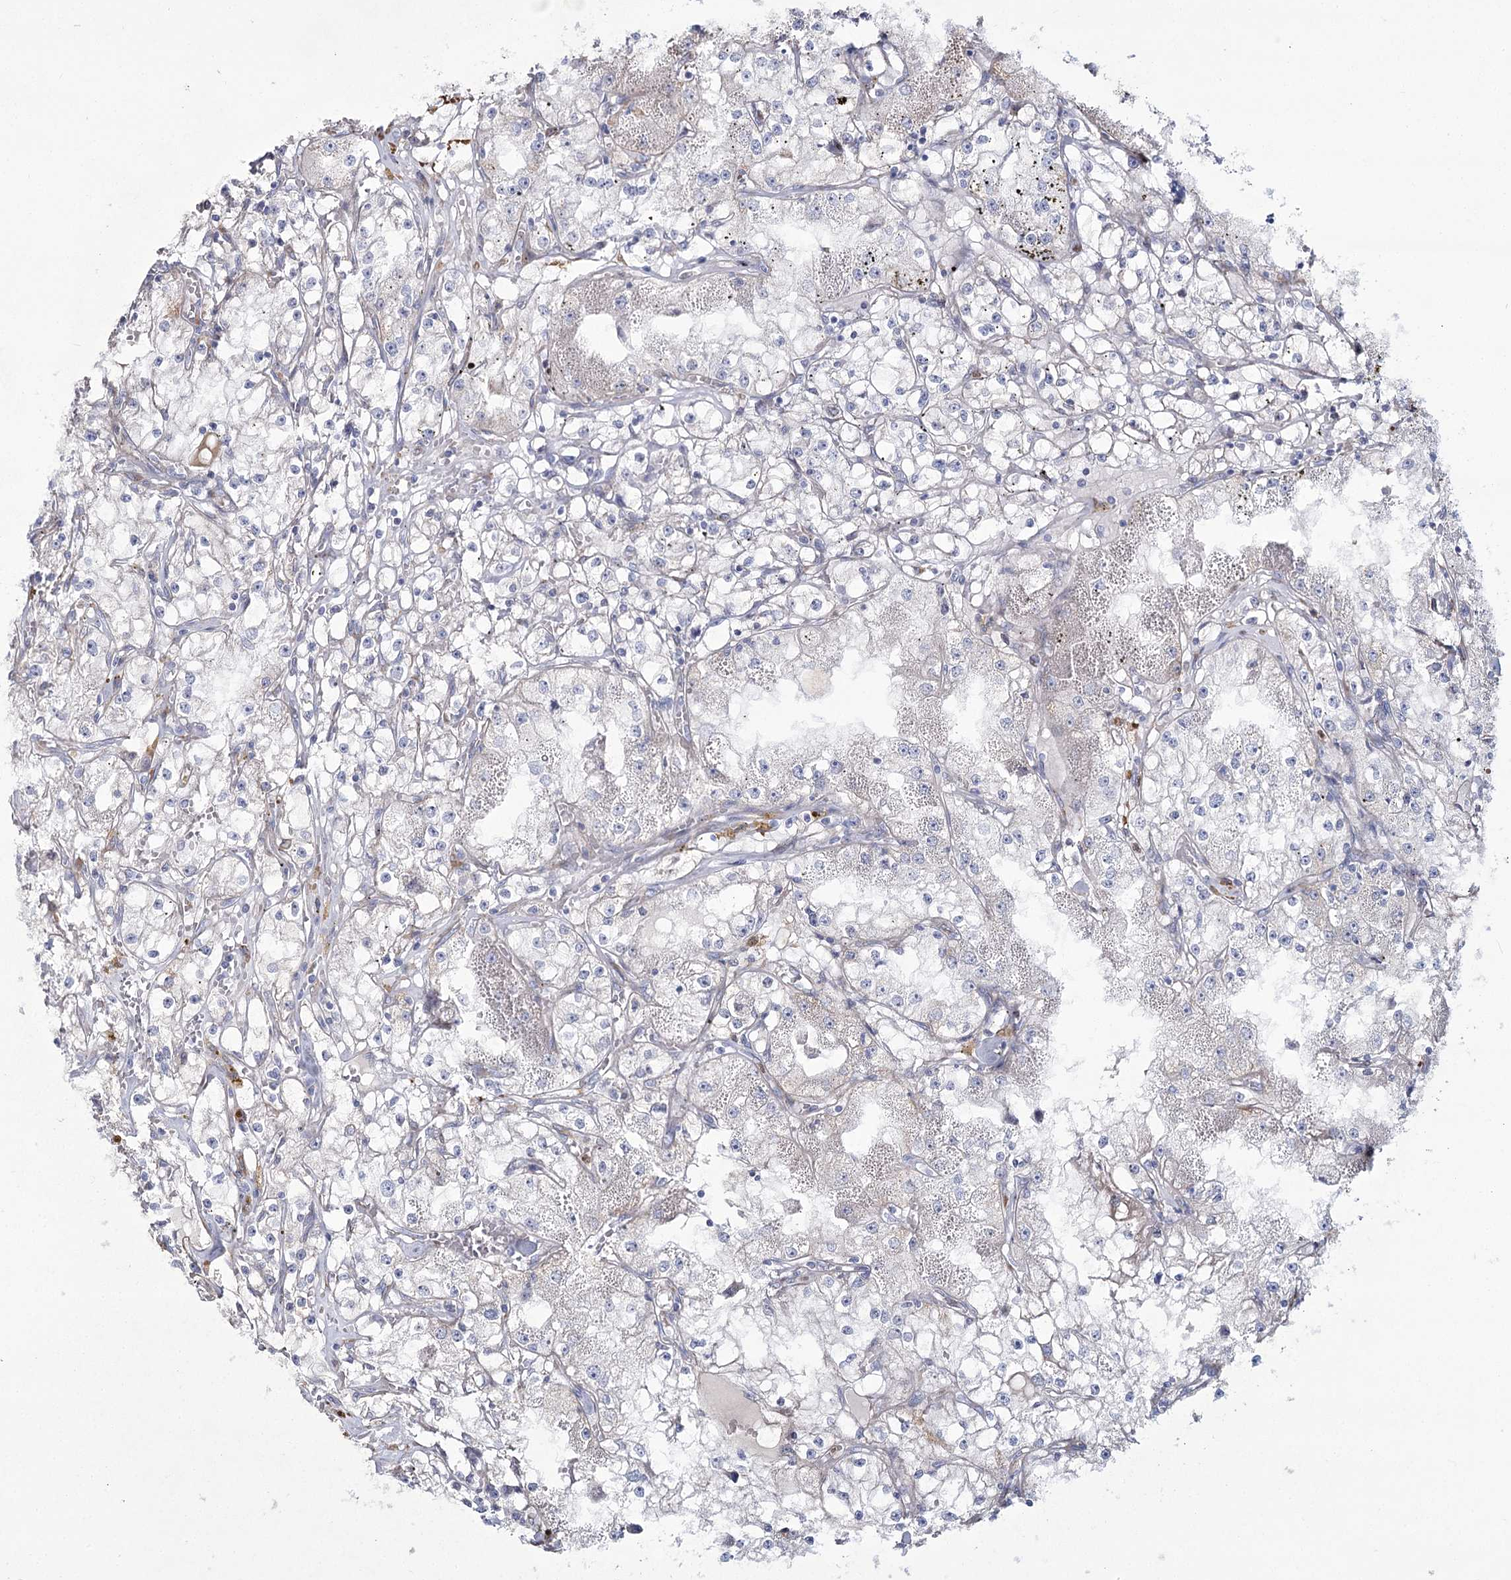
{"staining": {"intensity": "negative", "quantity": "none", "location": "none"}, "tissue": "renal cancer", "cell_type": "Tumor cells", "image_type": "cancer", "snomed": [{"axis": "morphology", "description": "Adenocarcinoma, NOS"}, {"axis": "topography", "description": "Kidney"}], "caption": "Immunohistochemistry micrograph of human renal cancer (adenocarcinoma) stained for a protein (brown), which displays no expression in tumor cells. Brightfield microscopy of immunohistochemistry stained with DAB (brown) and hematoxylin (blue), captured at high magnification.", "gene": "ME3", "patient": {"sex": "male", "age": 56}}